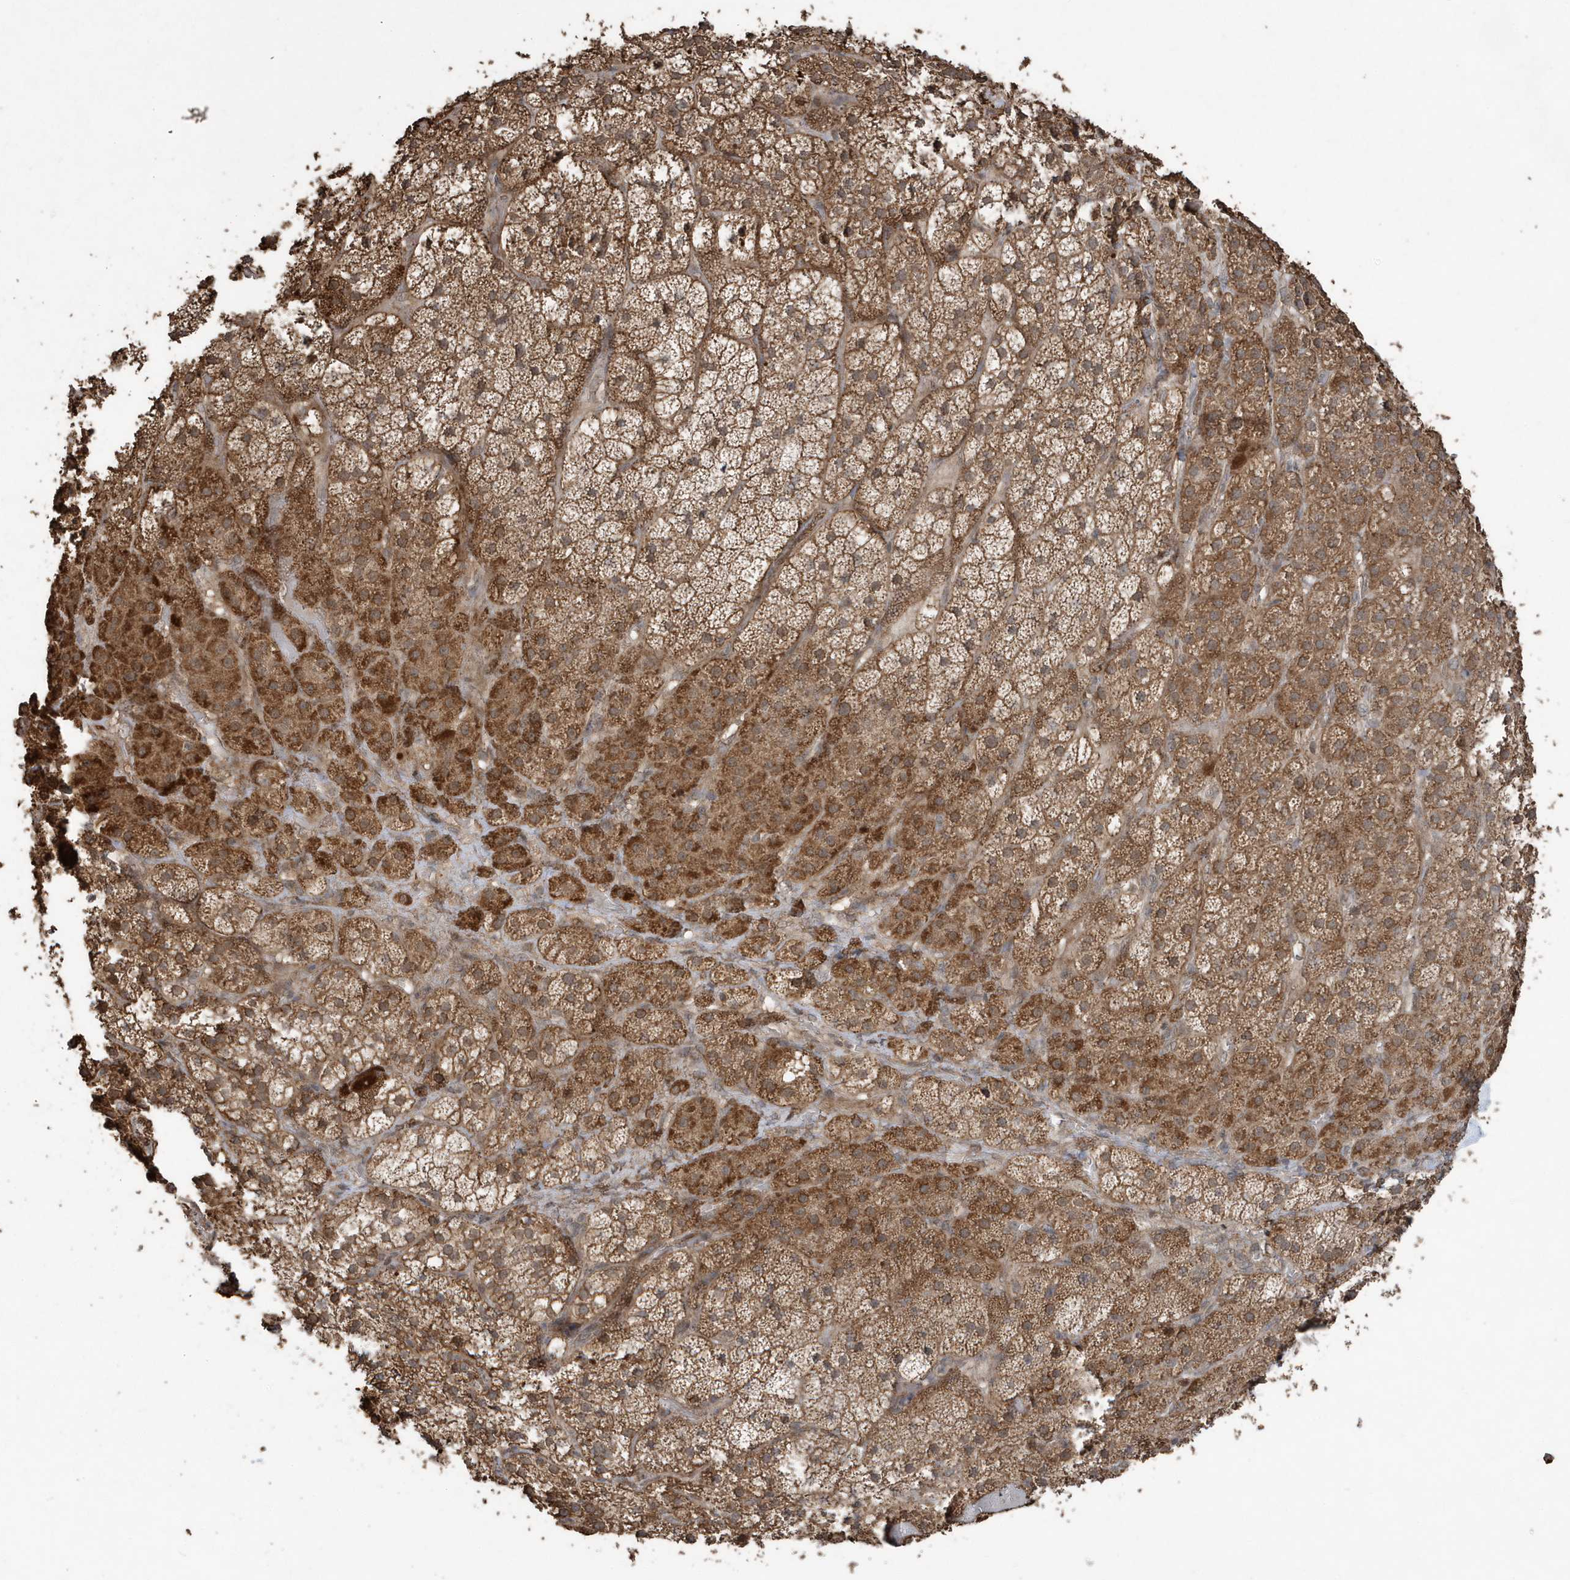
{"staining": {"intensity": "strong", "quantity": ">75%", "location": "cytoplasmic/membranous"}, "tissue": "adrenal gland", "cell_type": "Glandular cells", "image_type": "normal", "snomed": [{"axis": "morphology", "description": "Normal tissue, NOS"}, {"axis": "topography", "description": "Adrenal gland"}], "caption": "Immunohistochemical staining of benign human adrenal gland exhibits >75% levels of strong cytoplasmic/membranous protein expression in about >75% of glandular cells.", "gene": "PAXBP1", "patient": {"sex": "male", "age": 57}}